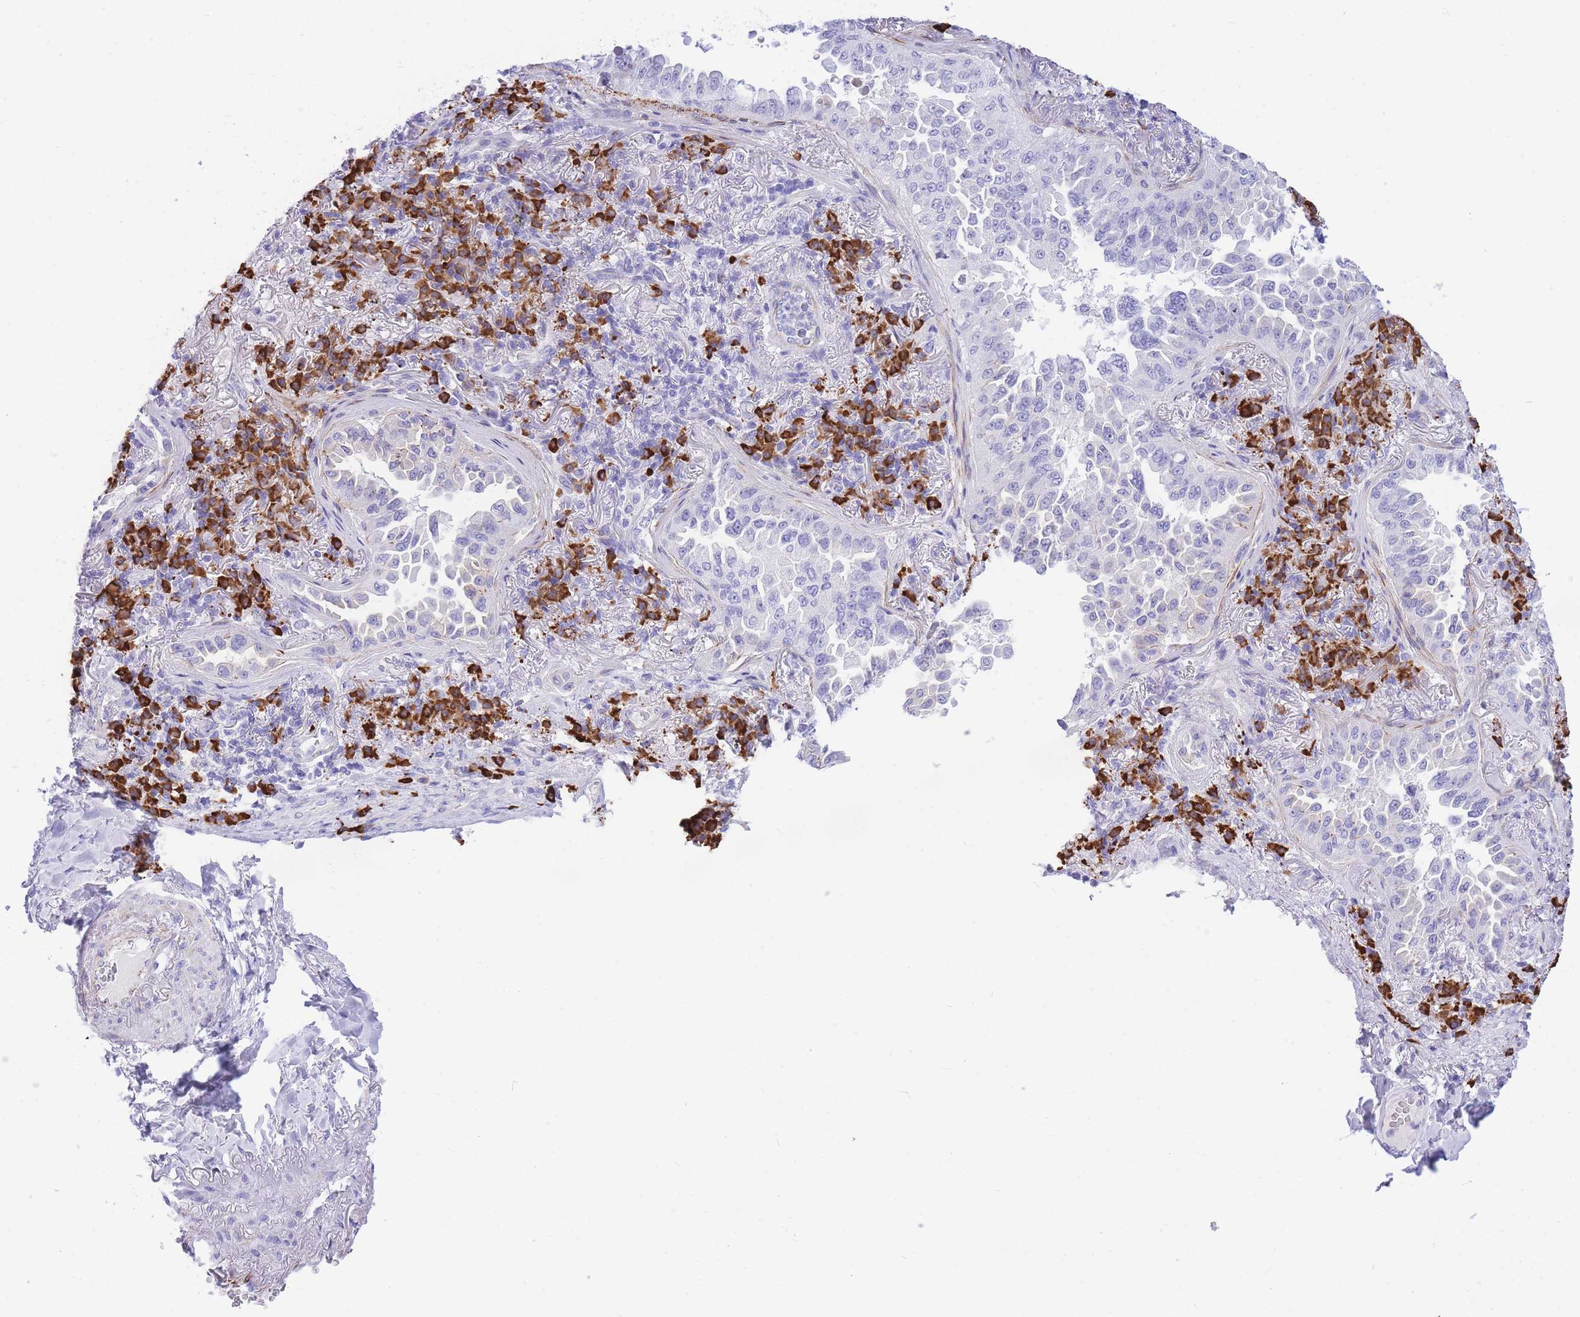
{"staining": {"intensity": "negative", "quantity": "none", "location": "none"}, "tissue": "lung cancer", "cell_type": "Tumor cells", "image_type": "cancer", "snomed": [{"axis": "morphology", "description": "Adenocarcinoma, NOS"}, {"axis": "topography", "description": "Lung"}], "caption": "Immunohistochemistry image of neoplastic tissue: lung adenocarcinoma stained with DAB reveals no significant protein expression in tumor cells.", "gene": "ZFP62", "patient": {"sex": "female", "age": 69}}